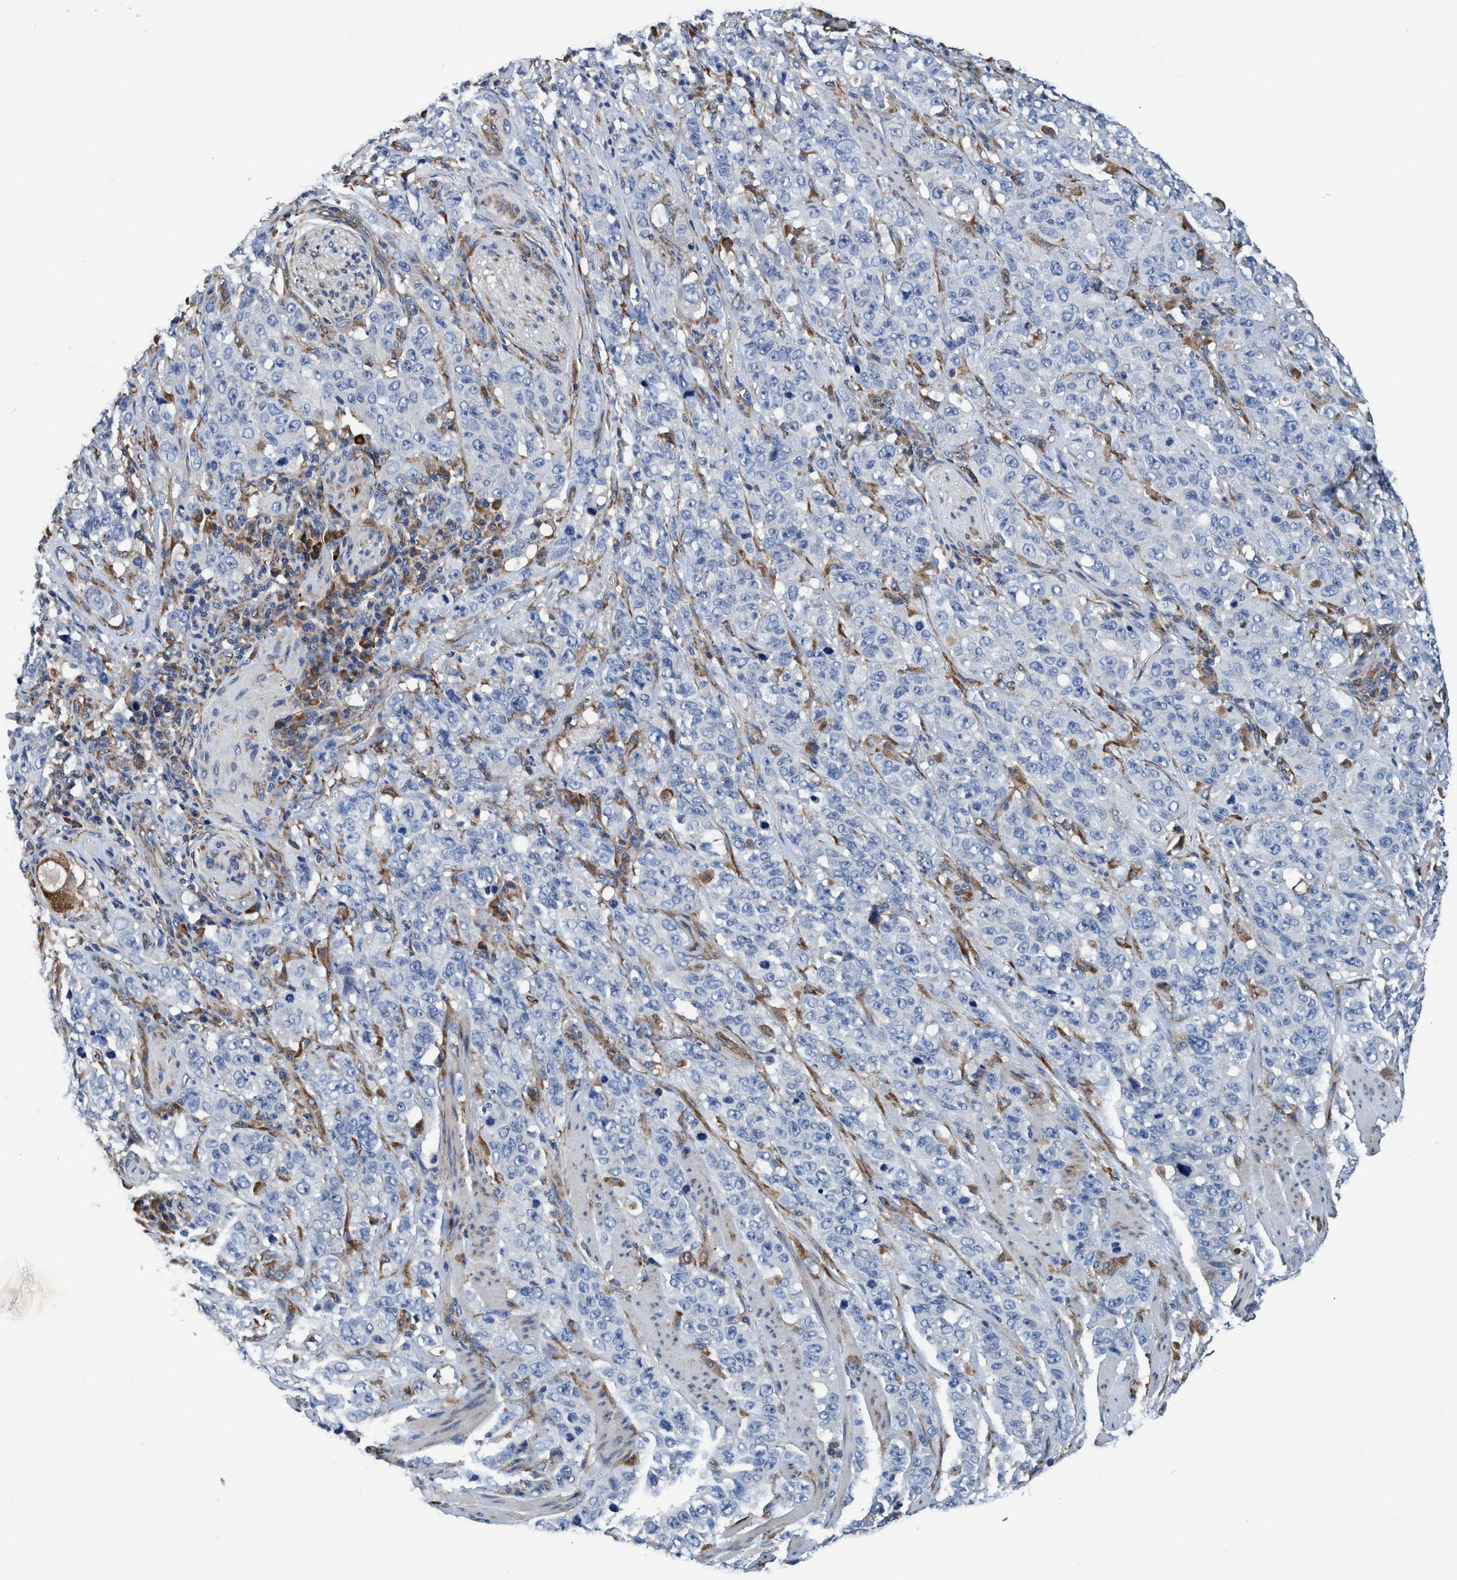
{"staining": {"intensity": "negative", "quantity": "none", "location": "none"}, "tissue": "stomach cancer", "cell_type": "Tumor cells", "image_type": "cancer", "snomed": [{"axis": "morphology", "description": "Adenocarcinoma, NOS"}, {"axis": "topography", "description": "Stomach"}], "caption": "High magnification brightfield microscopy of stomach cancer (adenocarcinoma) stained with DAB (3,3'-diaminobenzidine) (brown) and counterstained with hematoxylin (blue): tumor cells show no significant staining. Nuclei are stained in blue.", "gene": "ENDOG", "patient": {"sex": "male", "age": 48}}